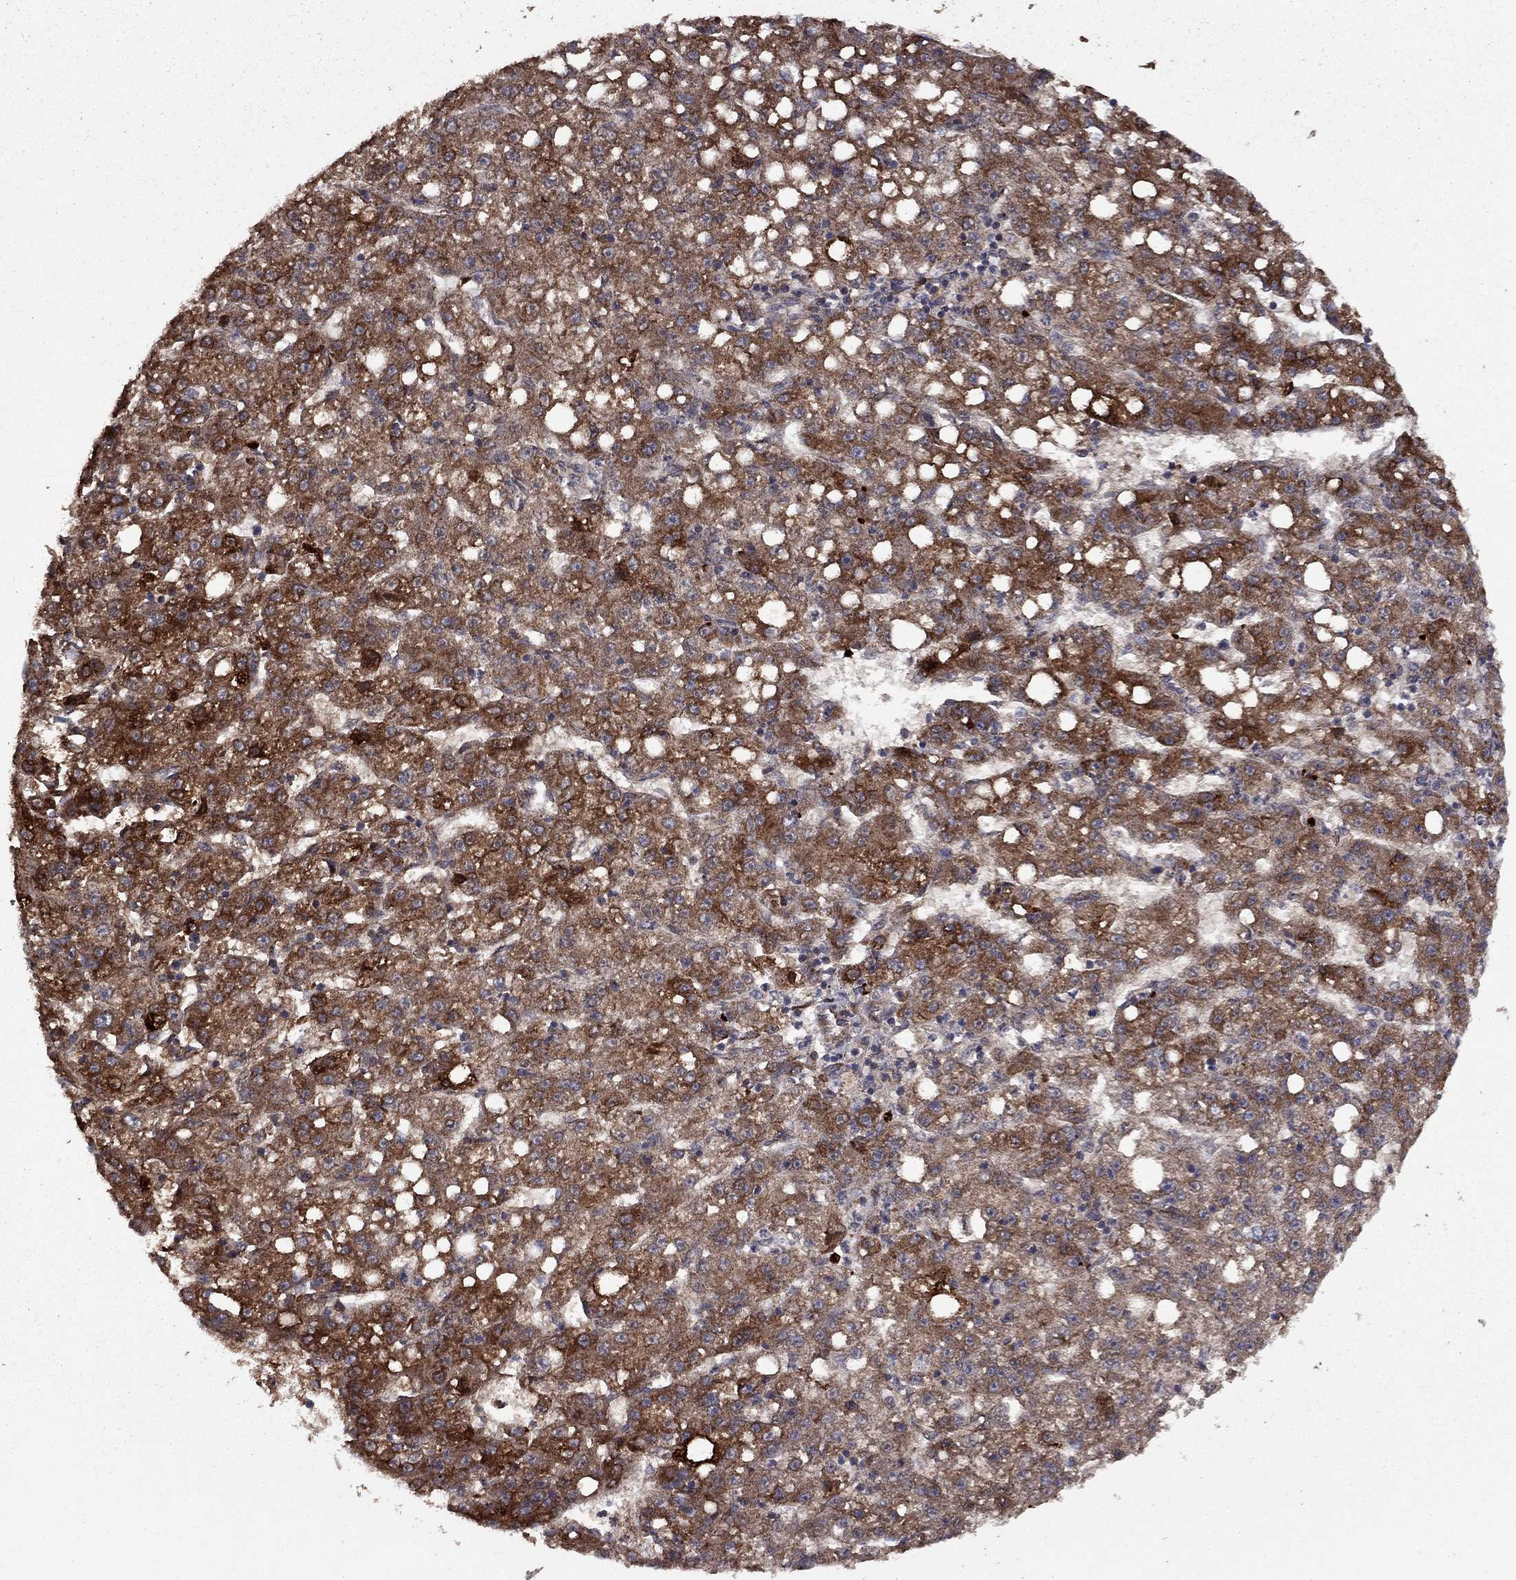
{"staining": {"intensity": "strong", "quantity": ">75%", "location": "cytoplasmic/membranous"}, "tissue": "liver cancer", "cell_type": "Tumor cells", "image_type": "cancer", "snomed": [{"axis": "morphology", "description": "Carcinoma, Hepatocellular, NOS"}, {"axis": "topography", "description": "Liver"}], "caption": "Human liver hepatocellular carcinoma stained with a brown dye displays strong cytoplasmic/membranous positive expression in about >75% of tumor cells.", "gene": "COL18A1", "patient": {"sex": "female", "age": 65}}